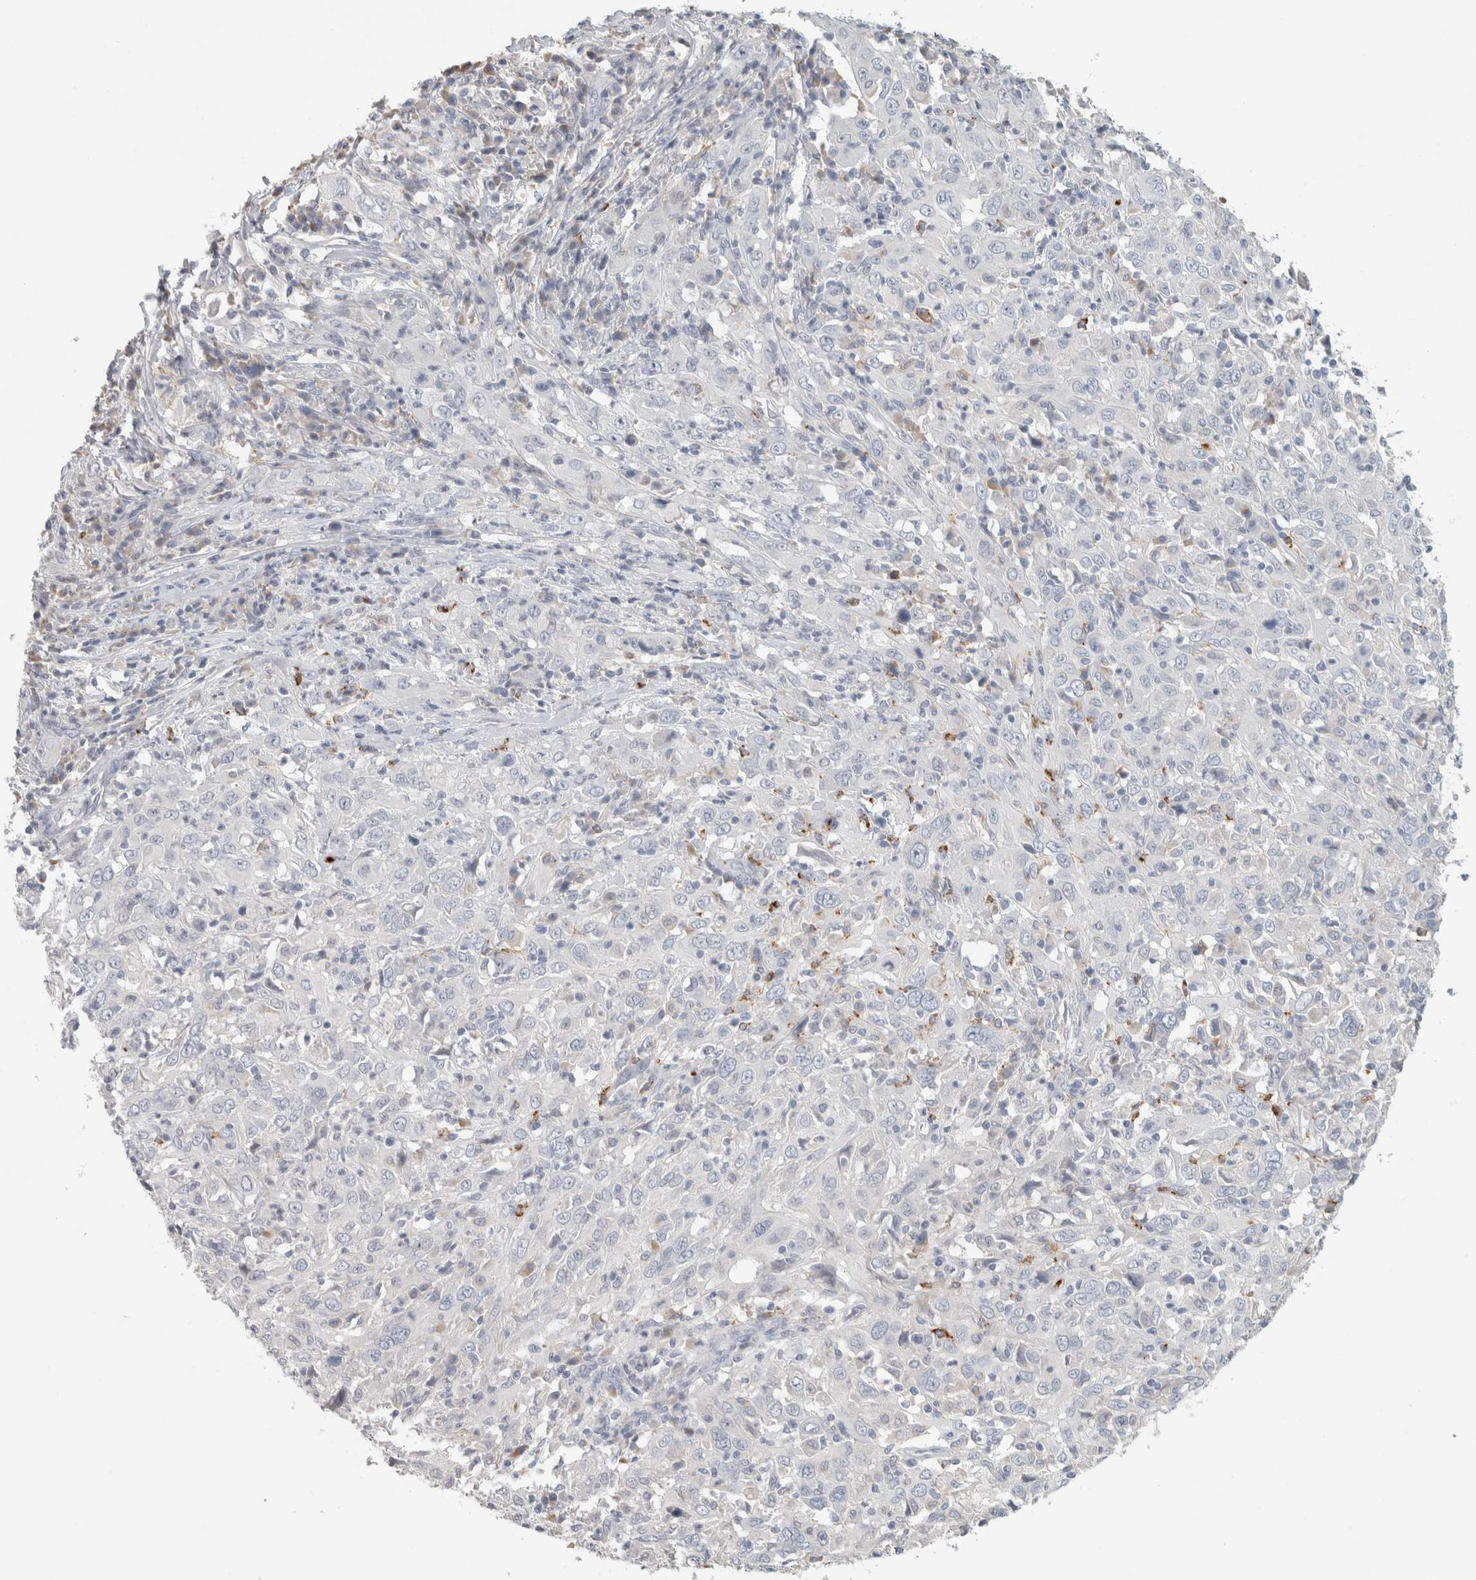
{"staining": {"intensity": "negative", "quantity": "none", "location": "none"}, "tissue": "cervical cancer", "cell_type": "Tumor cells", "image_type": "cancer", "snomed": [{"axis": "morphology", "description": "Squamous cell carcinoma, NOS"}, {"axis": "topography", "description": "Cervix"}], "caption": "A photomicrograph of human squamous cell carcinoma (cervical) is negative for staining in tumor cells.", "gene": "CD36", "patient": {"sex": "female", "age": 46}}